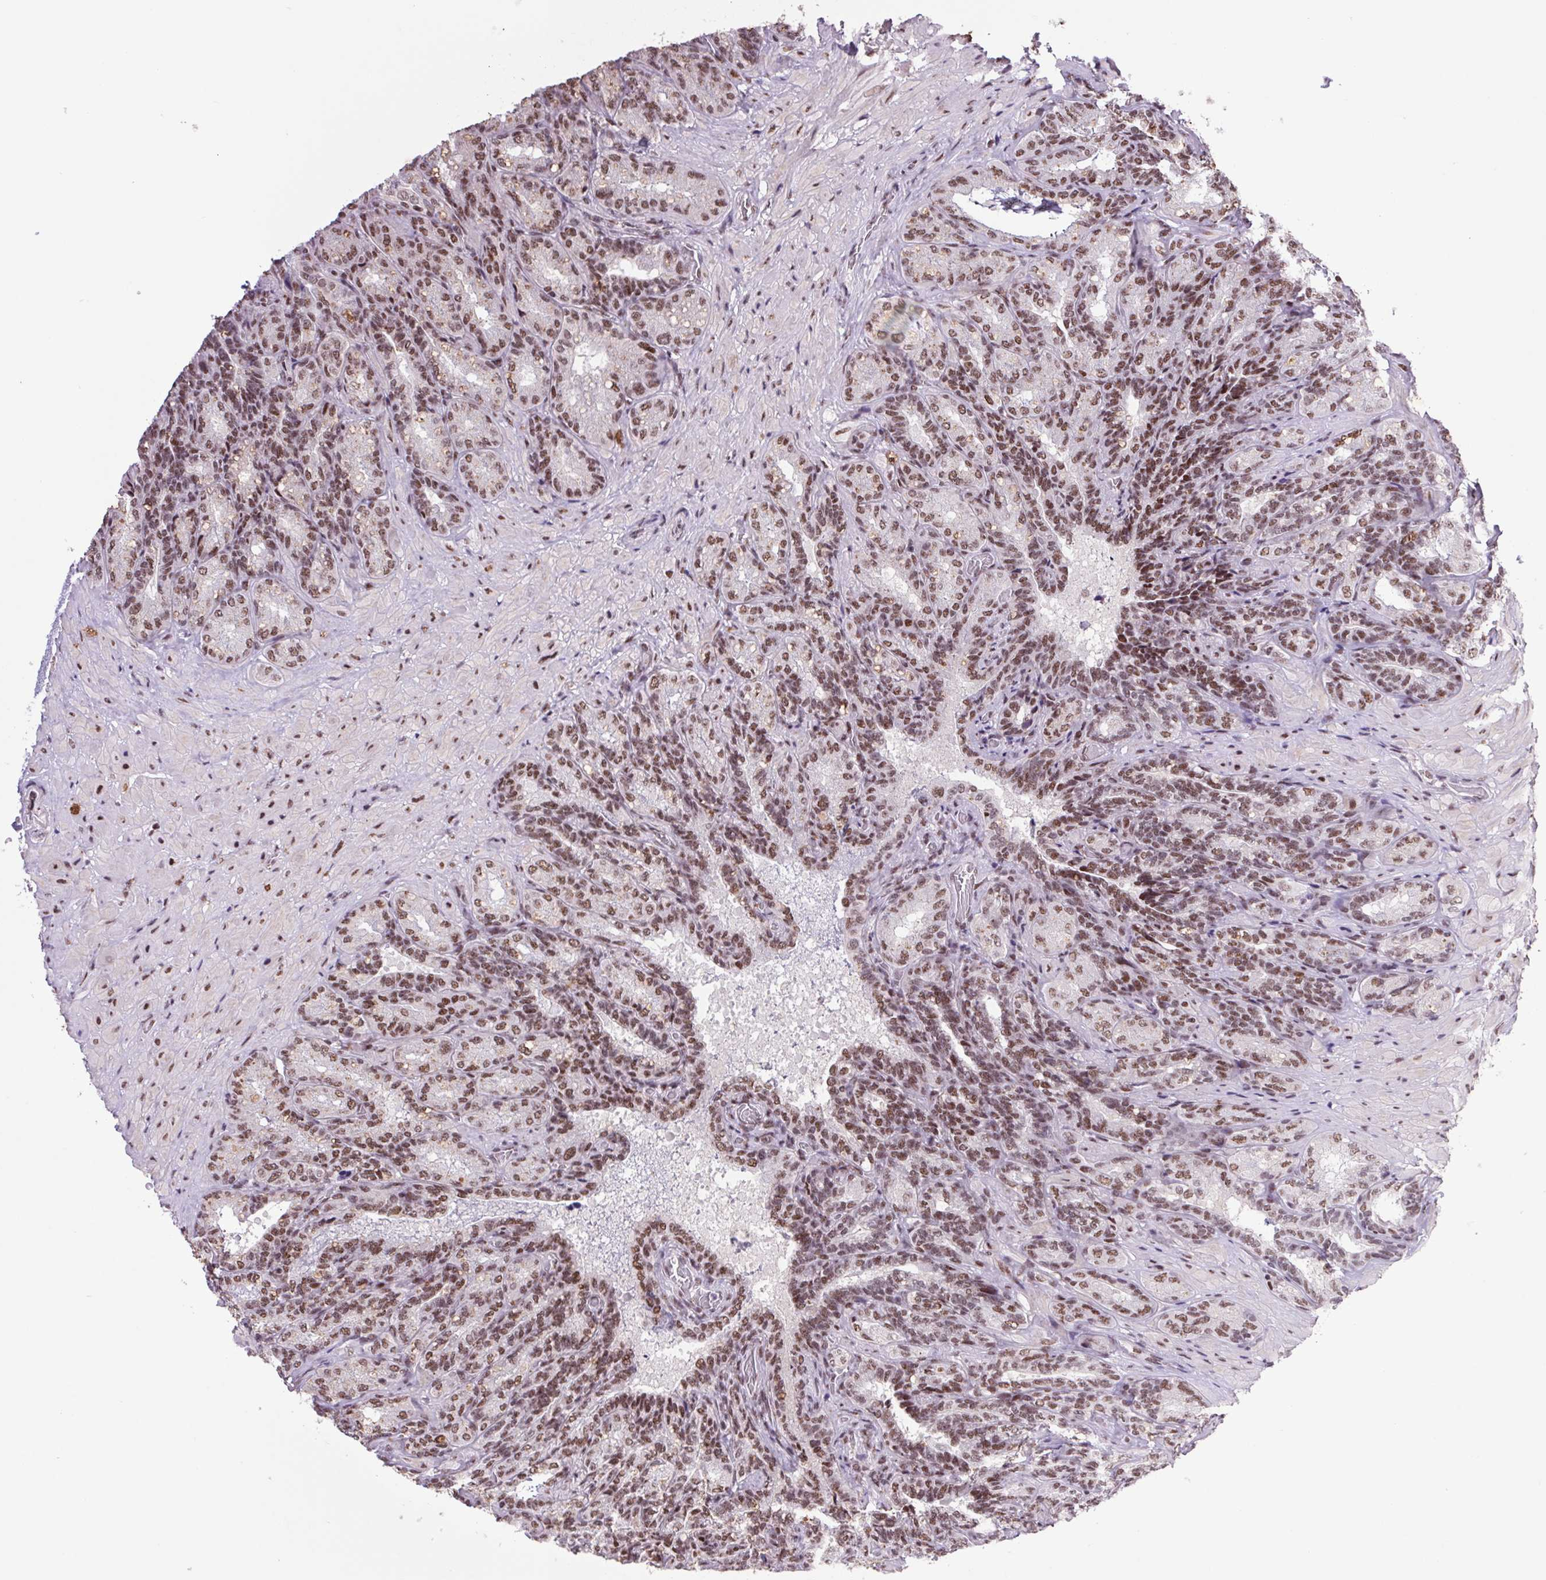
{"staining": {"intensity": "moderate", "quantity": ">75%", "location": "cytoplasmic/membranous,nuclear"}, "tissue": "seminal vesicle", "cell_type": "Glandular cells", "image_type": "normal", "snomed": [{"axis": "morphology", "description": "Normal tissue, NOS"}, {"axis": "topography", "description": "Seminal veicle"}], "caption": "Immunohistochemistry (IHC) histopathology image of unremarkable seminal vesicle: seminal vesicle stained using immunohistochemistry displays medium levels of moderate protein expression localized specifically in the cytoplasmic/membranous,nuclear of glandular cells, appearing as a cytoplasmic/membranous,nuclear brown color.", "gene": "LDLRAD4", "patient": {"sex": "male", "age": 68}}